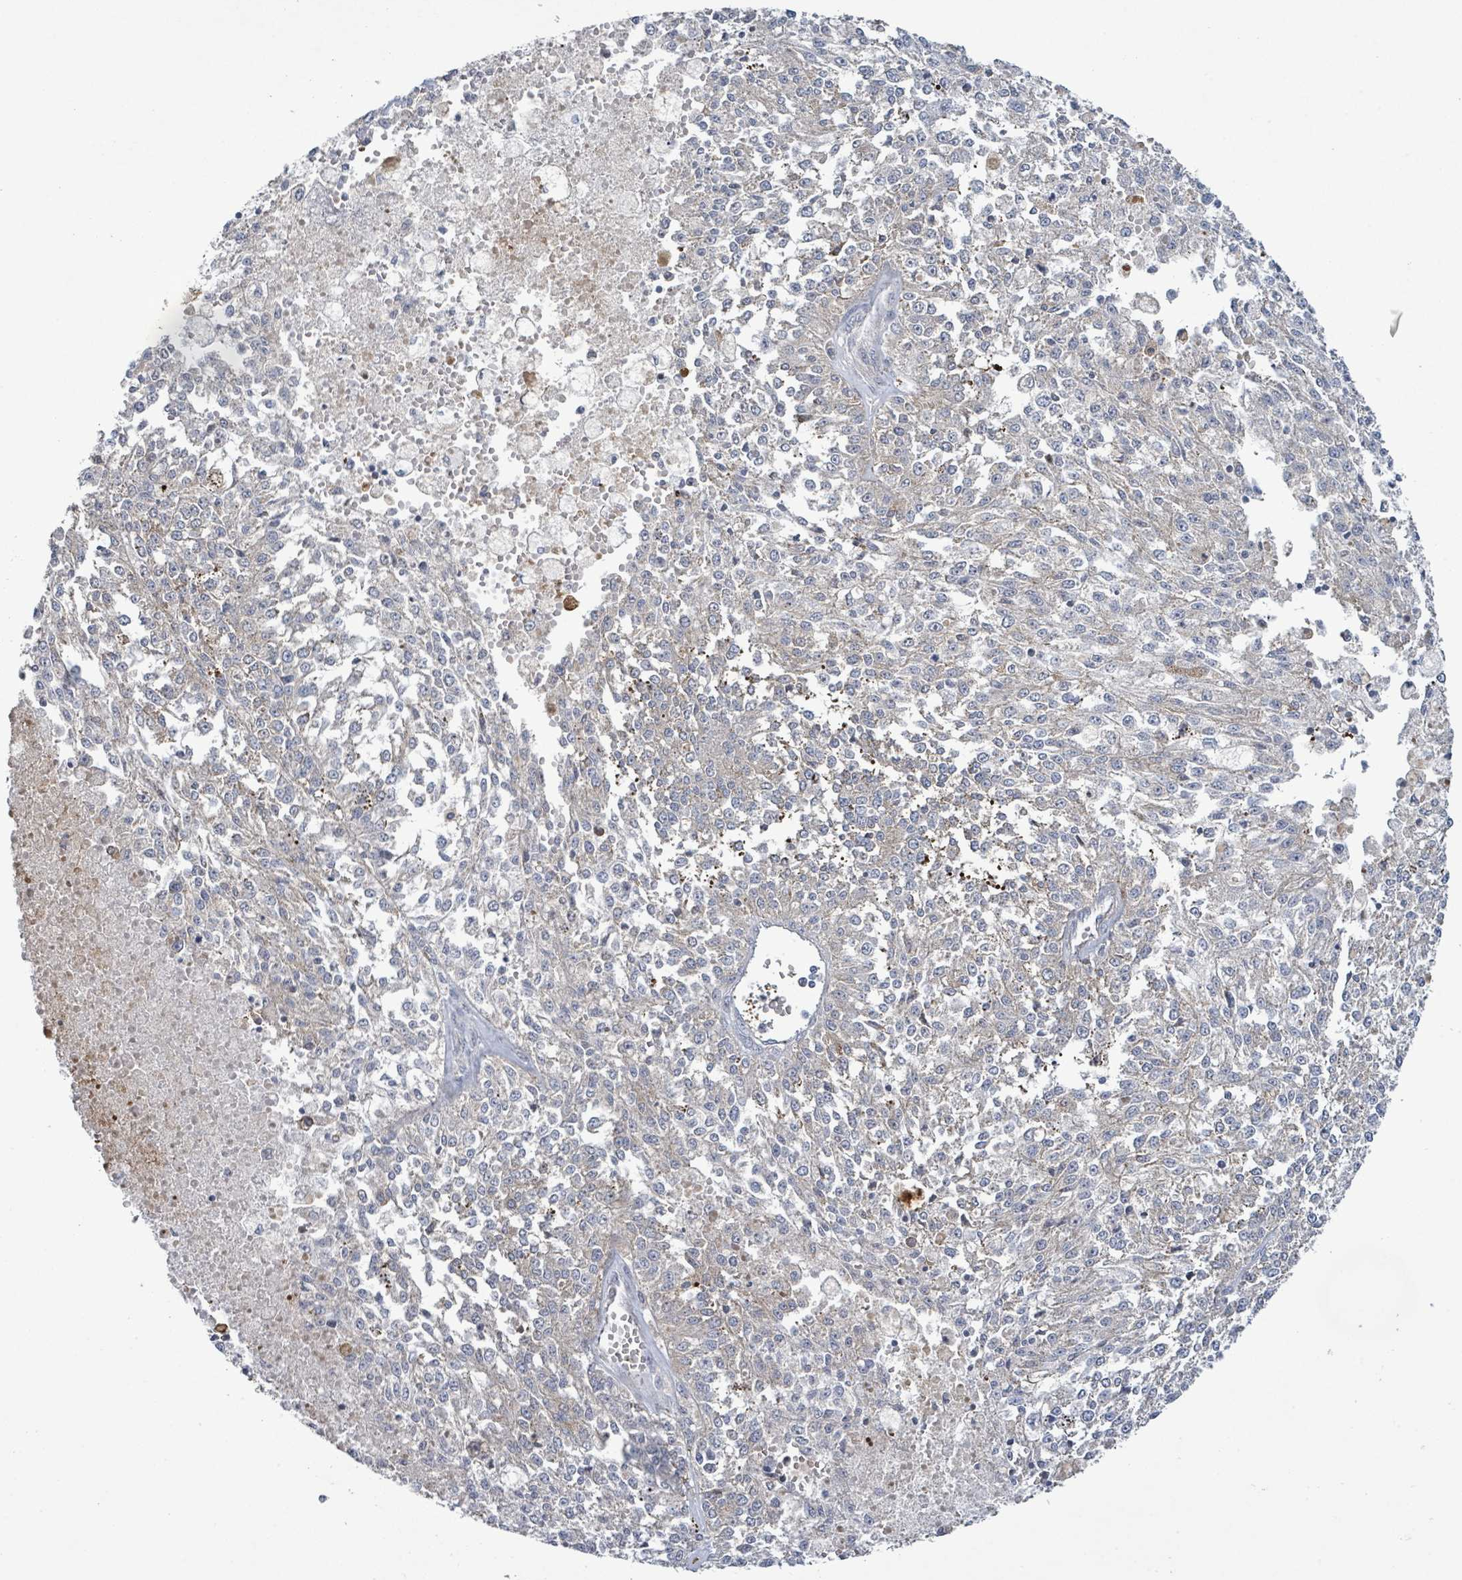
{"staining": {"intensity": "negative", "quantity": "none", "location": "none"}, "tissue": "melanoma", "cell_type": "Tumor cells", "image_type": "cancer", "snomed": [{"axis": "morphology", "description": "Malignant melanoma, NOS"}, {"axis": "topography", "description": "Skin"}], "caption": "This image is of melanoma stained with IHC to label a protein in brown with the nuclei are counter-stained blue. There is no staining in tumor cells.", "gene": "LILRA4", "patient": {"sex": "female", "age": 64}}